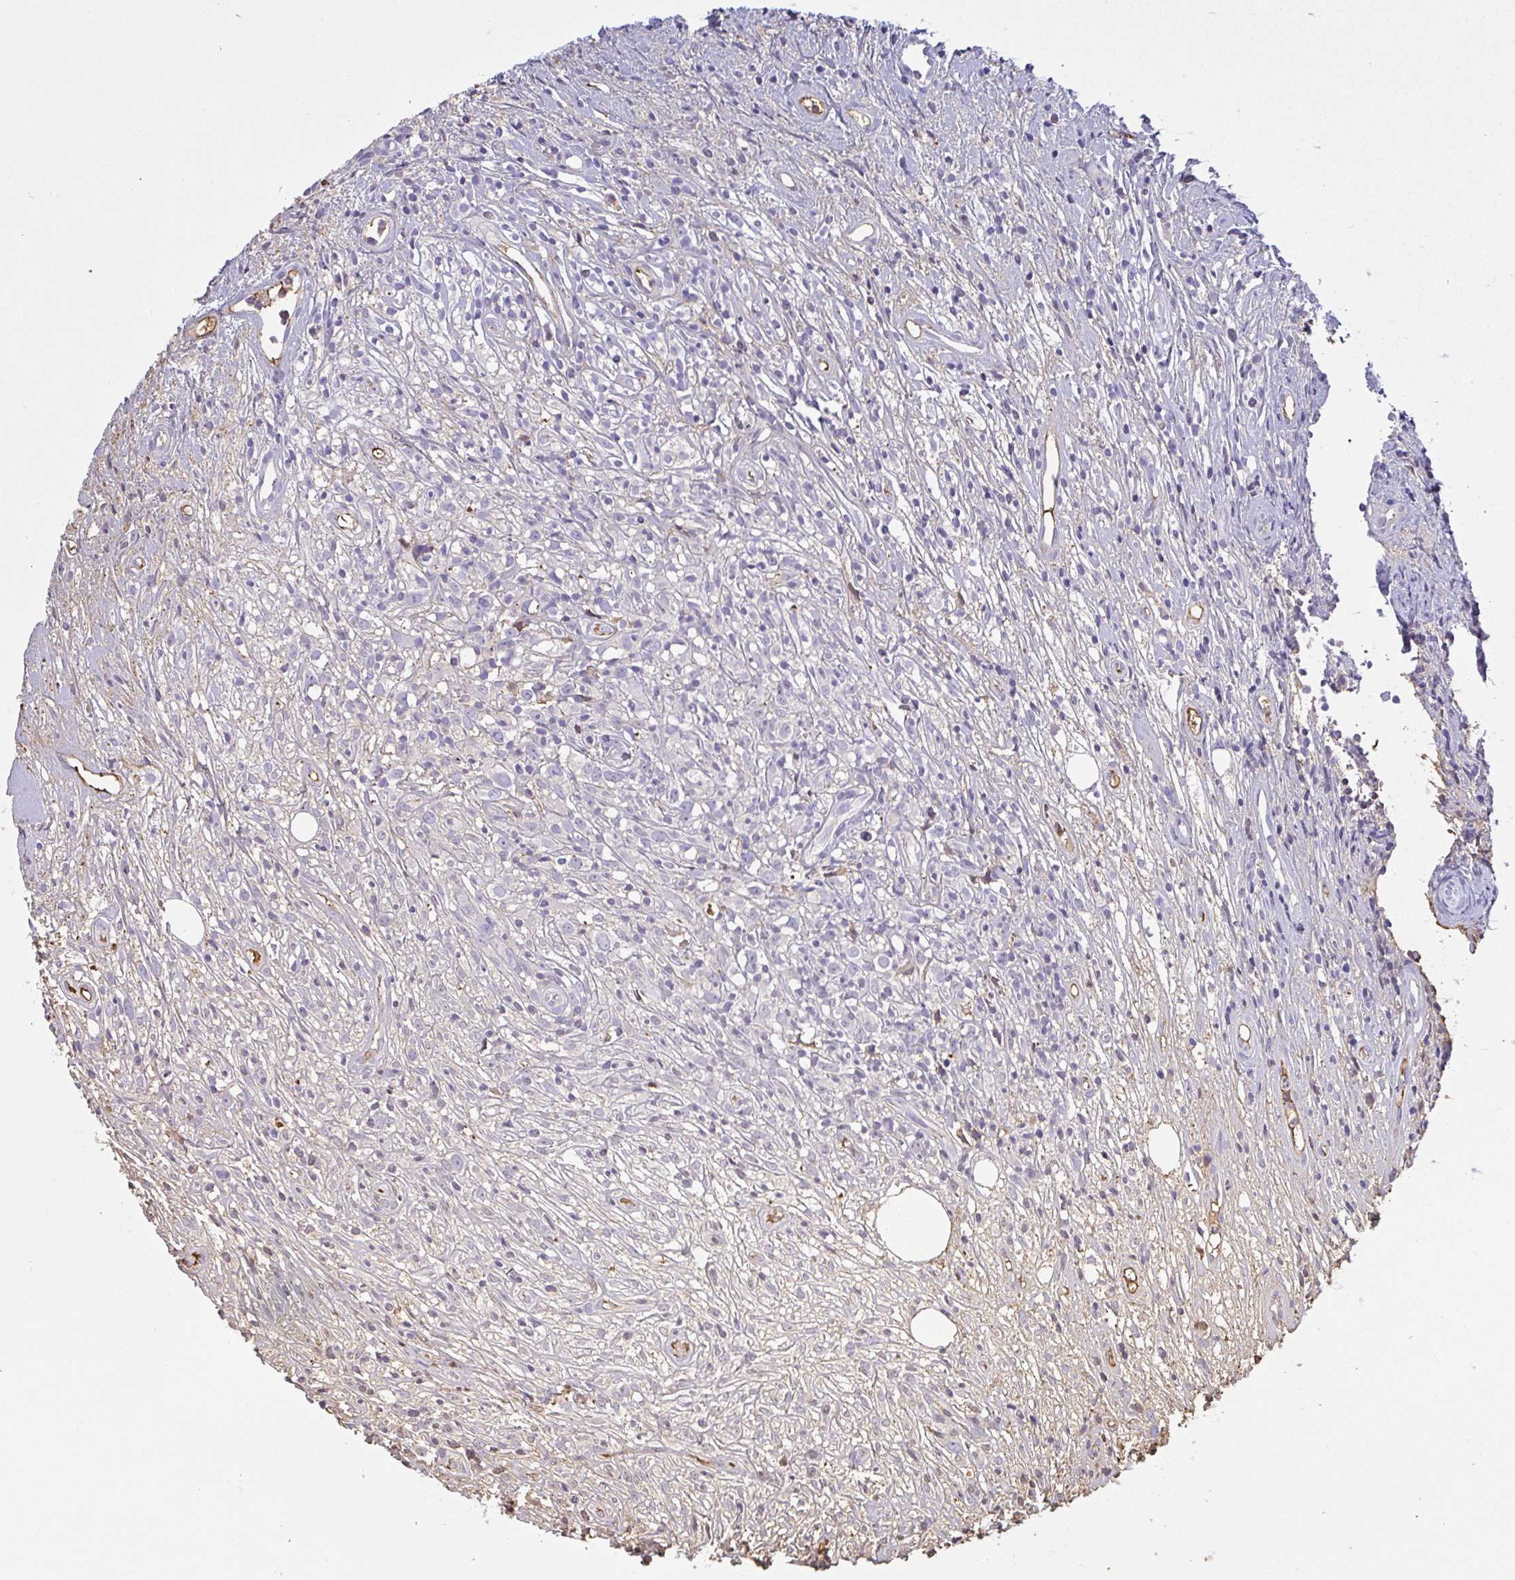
{"staining": {"intensity": "negative", "quantity": "none", "location": "none"}, "tissue": "lymphoma", "cell_type": "Tumor cells", "image_type": "cancer", "snomed": [{"axis": "morphology", "description": "Hodgkin's disease, NOS"}, {"axis": "topography", "description": "No Tissue"}], "caption": "An immunohistochemistry (IHC) histopathology image of Hodgkin's disease is shown. There is no staining in tumor cells of Hodgkin's disease.", "gene": "SMYD5", "patient": {"sex": "female", "age": 21}}